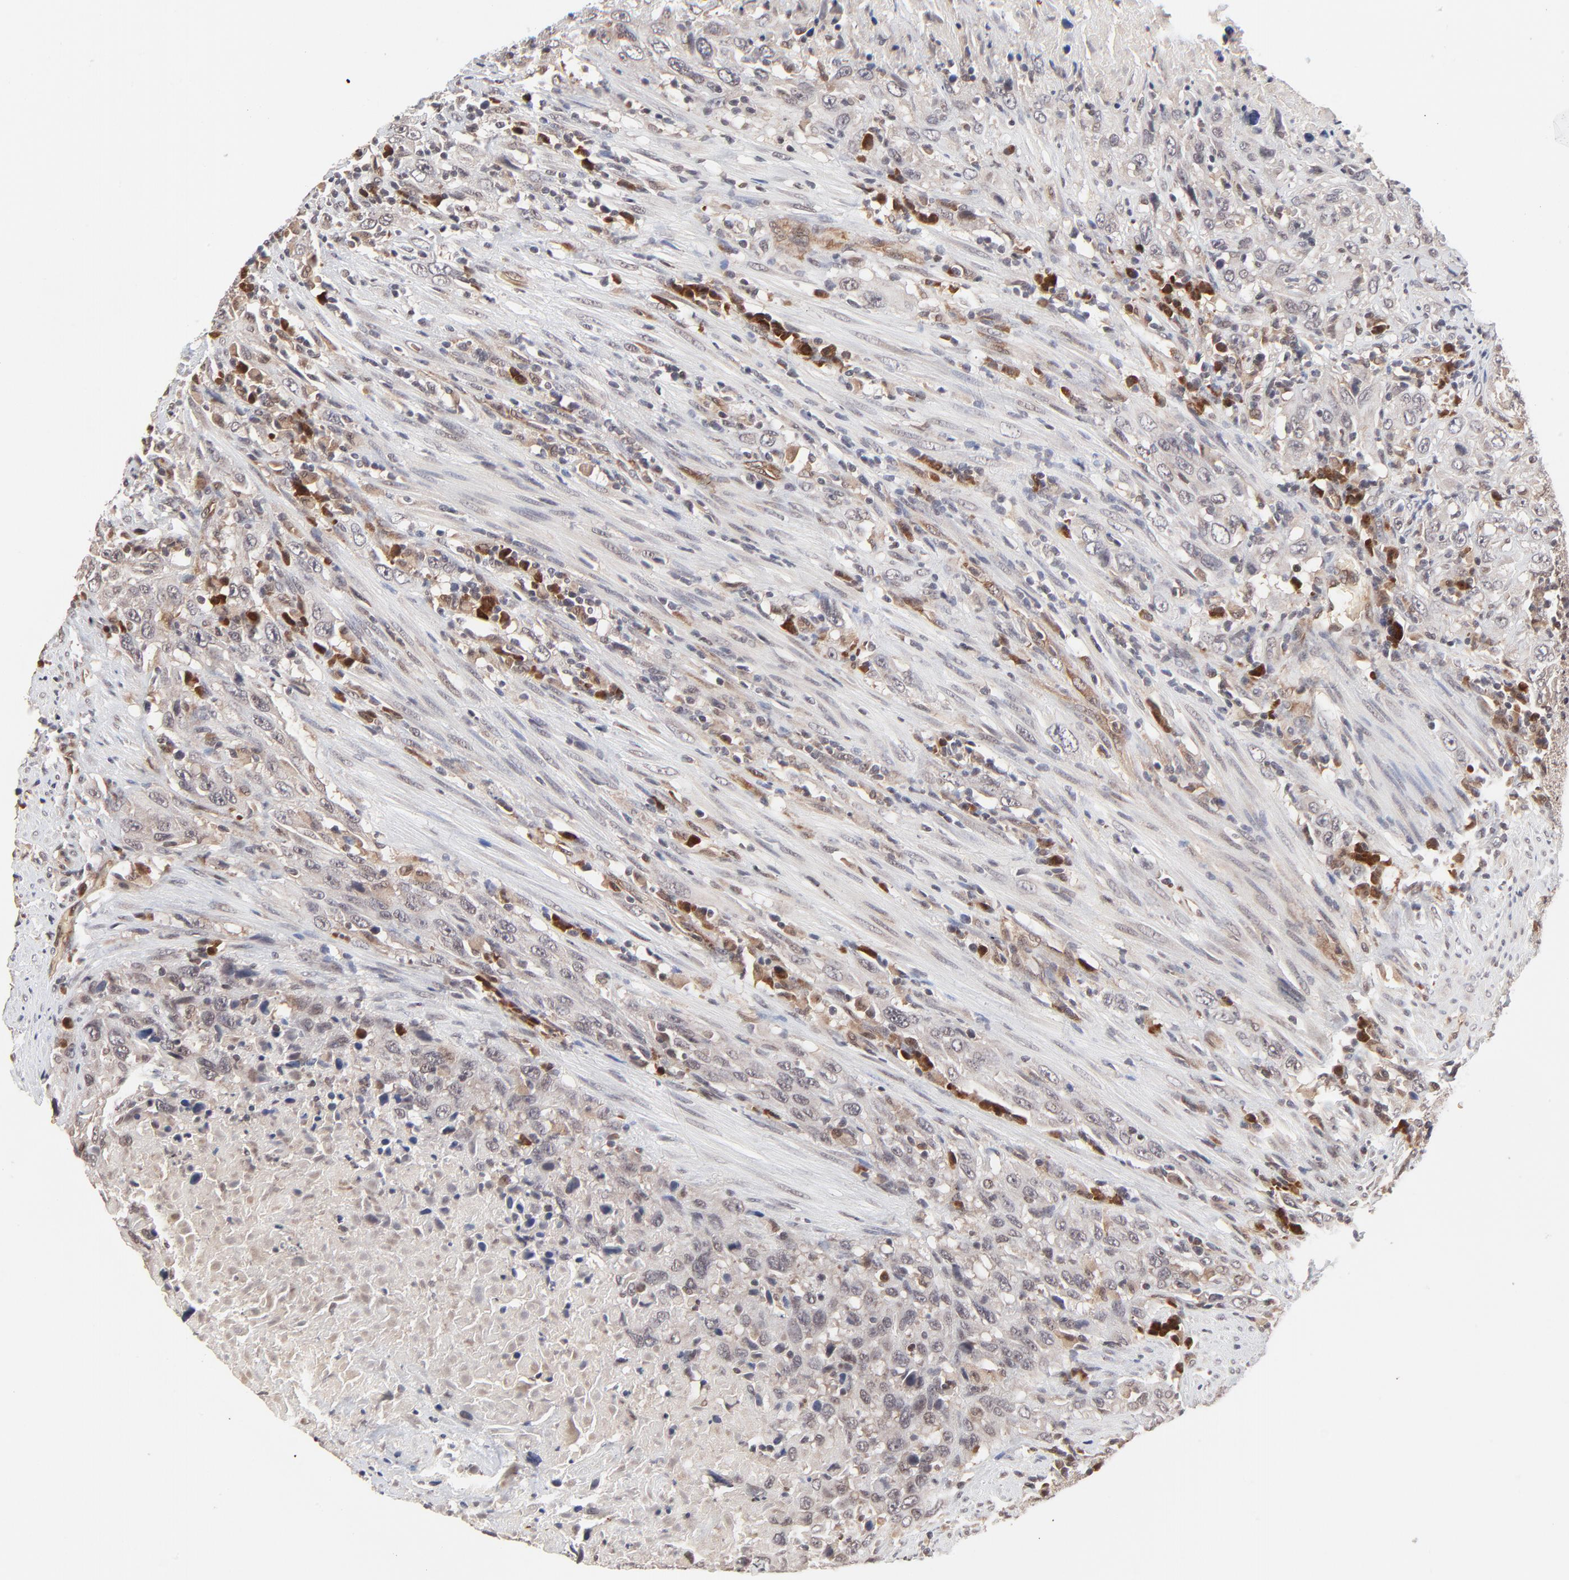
{"staining": {"intensity": "weak", "quantity": "25%-75%", "location": "cytoplasmic/membranous"}, "tissue": "urothelial cancer", "cell_type": "Tumor cells", "image_type": "cancer", "snomed": [{"axis": "morphology", "description": "Urothelial carcinoma, High grade"}, {"axis": "topography", "description": "Urinary bladder"}], "caption": "Tumor cells display low levels of weak cytoplasmic/membranous positivity in about 25%-75% of cells in human urothelial cancer.", "gene": "CASP10", "patient": {"sex": "male", "age": 61}}